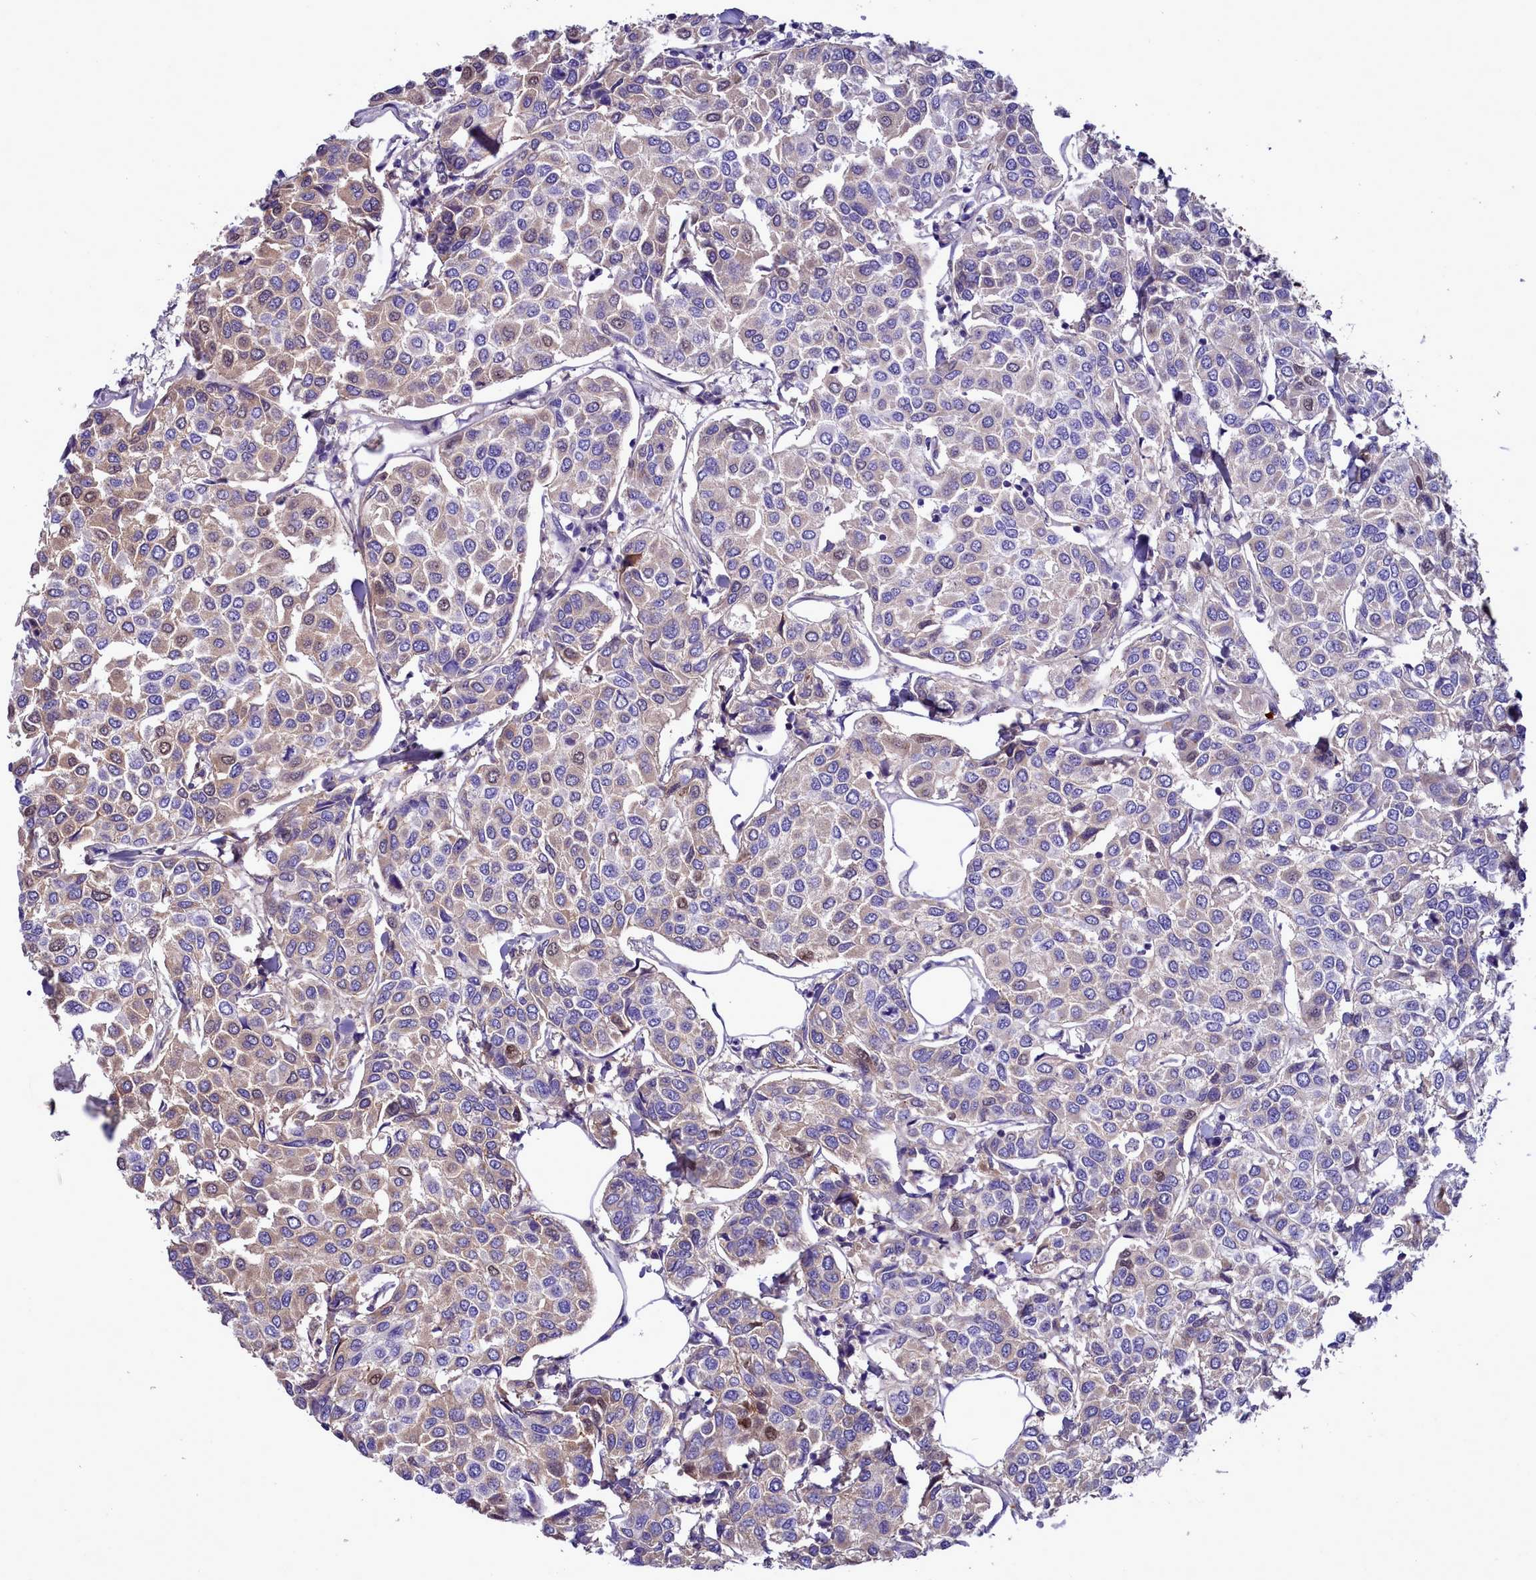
{"staining": {"intensity": "weak", "quantity": "25%-75%", "location": "cytoplasmic/membranous,nuclear"}, "tissue": "breast cancer", "cell_type": "Tumor cells", "image_type": "cancer", "snomed": [{"axis": "morphology", "description": "Duct carcinoma"}, {"axis": "topography", "description": "Breast"}], "caption": "Weak cytoplasmic/membranous and nuclear staining is appreciated in approximately 25%-75% of tumor cells in breast cancer.", "gene": "H1-7", "patient": {"sex": "female", "age": 55}}